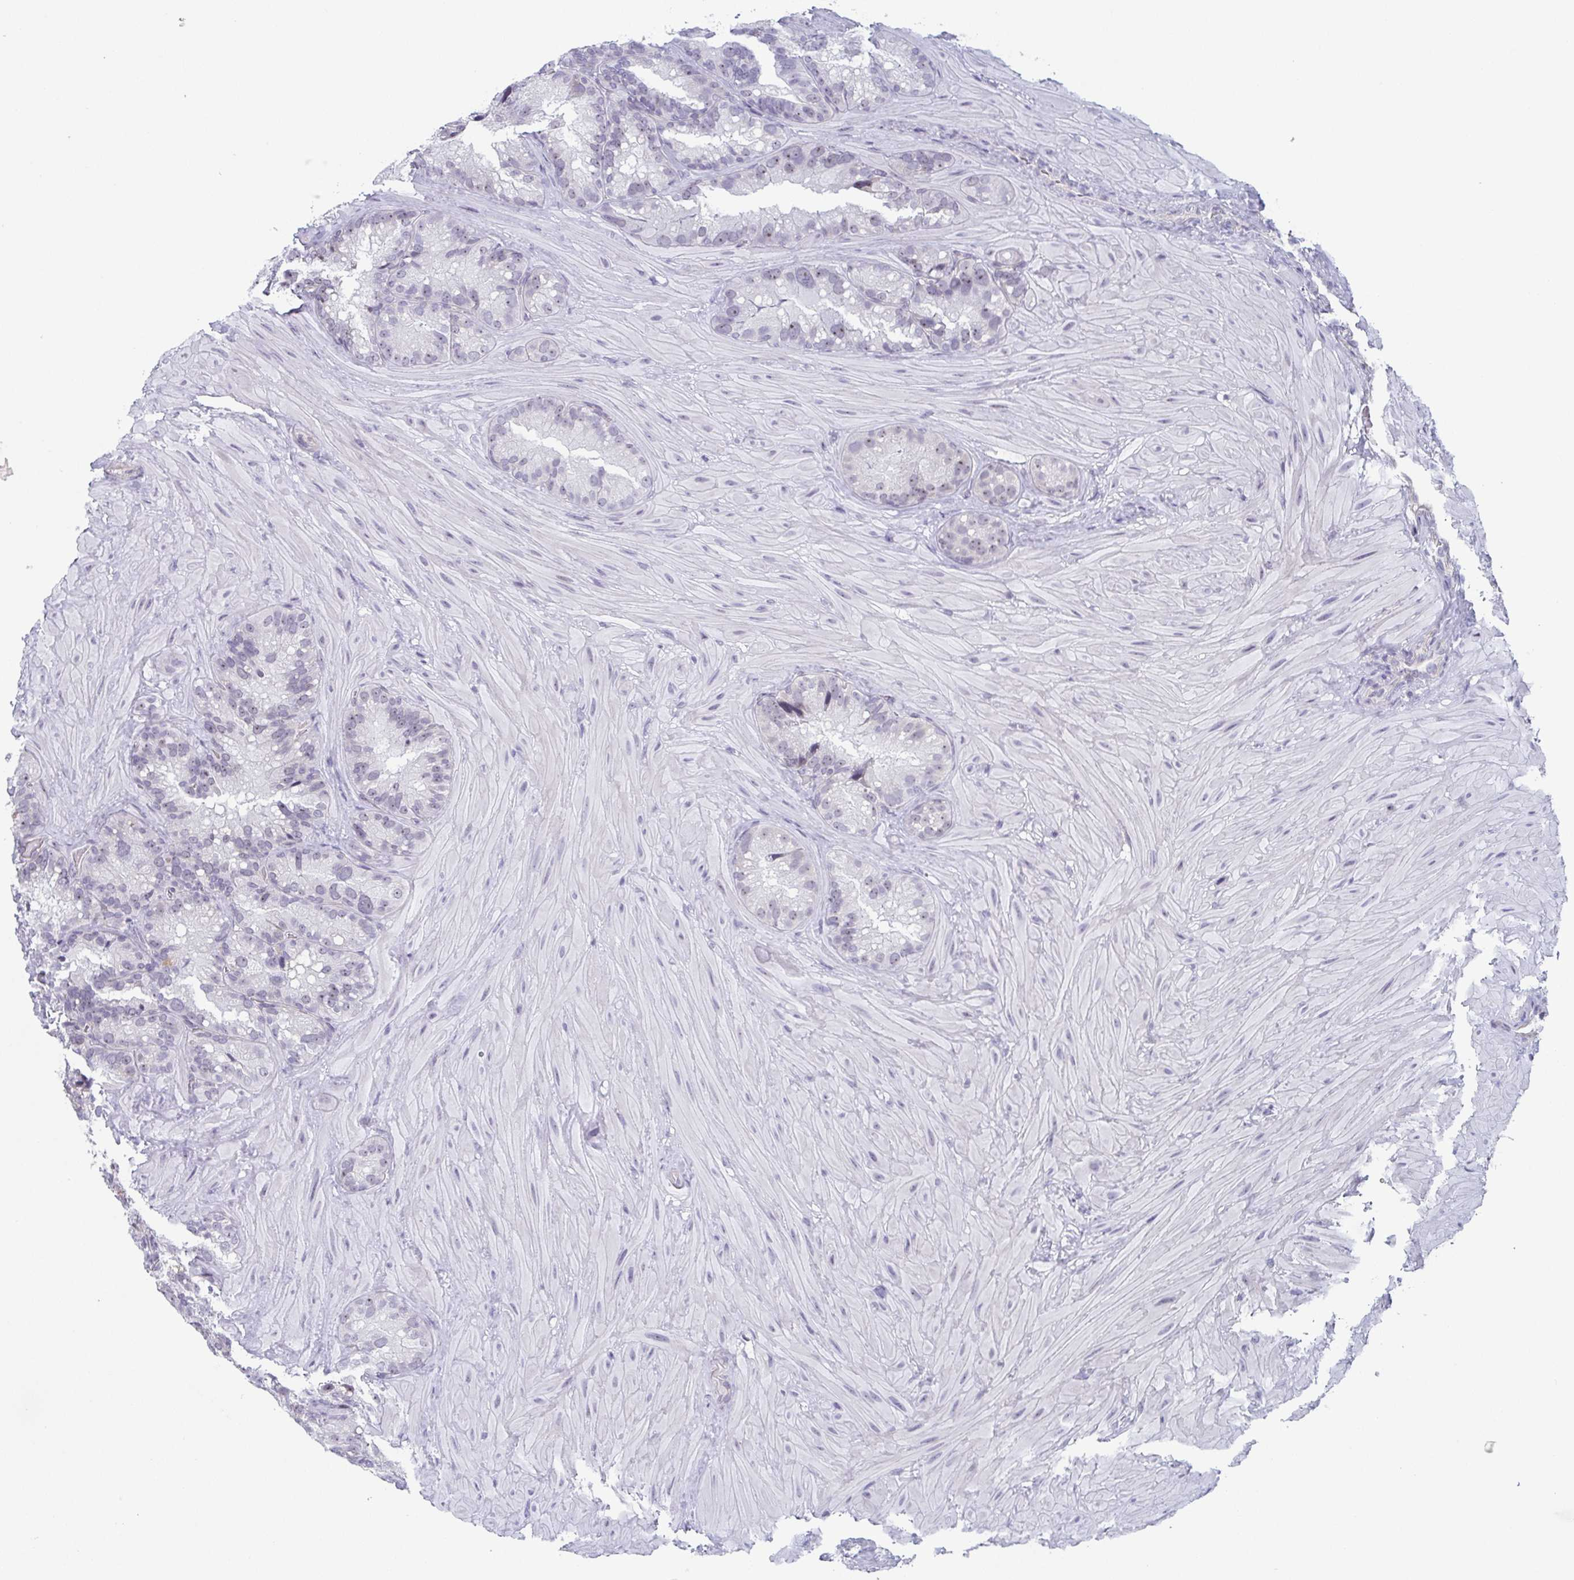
{"staining": {"intensity": "negative", "quantity": "none", "location": "none"}, "tissue": "seminal vesicle", "cell_type": "Glandular cells", "image_type": "normal", "snomed": [{"axis": "morphology", "description": "Normal tissue, NOS"}, {"axis": "topography", "description": "Seminal veicle"}], "caption": "Immunohistochemical staining of unremarkable seminal vesicle reveals no significant expression in glandular cells.", "gene": "EXOSC7", "patient": {"sex": "male", "age": 60}}